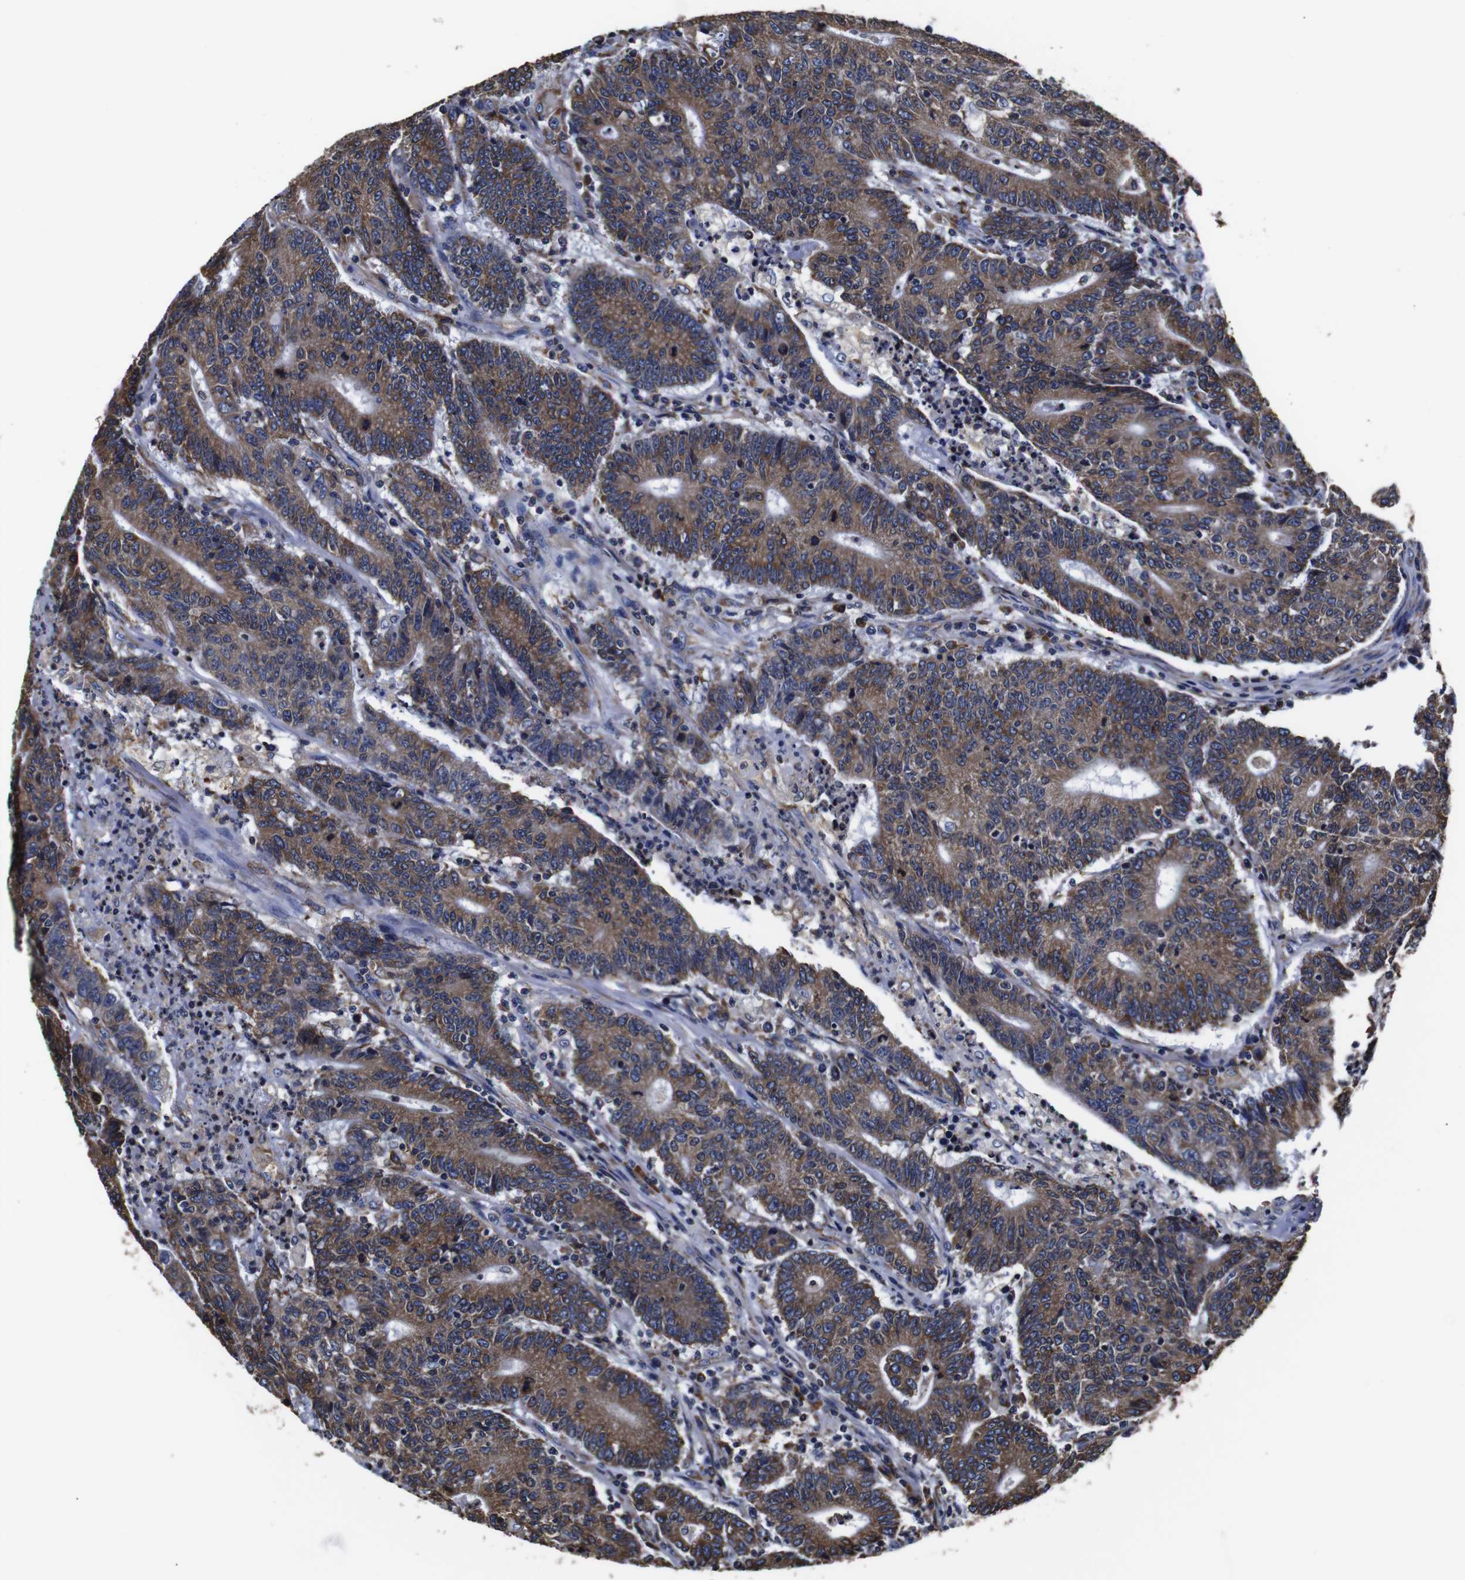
{"staining": {"intensity": "moderate", "quantity": ">75%", "location": "cytoplasmic/membranous"}, "tissue": "colorectal cancer", "cell_type": "Tumor cells", "image_type": "cancer", "snomed": [{"axis": "morphology", "description": "Normal tissue, NOS"}, {"axis": "morphology", "description": "Adenocarcinoma, NOS"}, {"axis": "topography", "description": "Colon"}], "caption": "A brown stain highlights moderate cytoplasmic/membranous positivity of a protein in human colorectal cancer (adenocarcinoma) tumor cells.", "gene": "PPIB", "patient": {"sex": "female", "age": 75}}